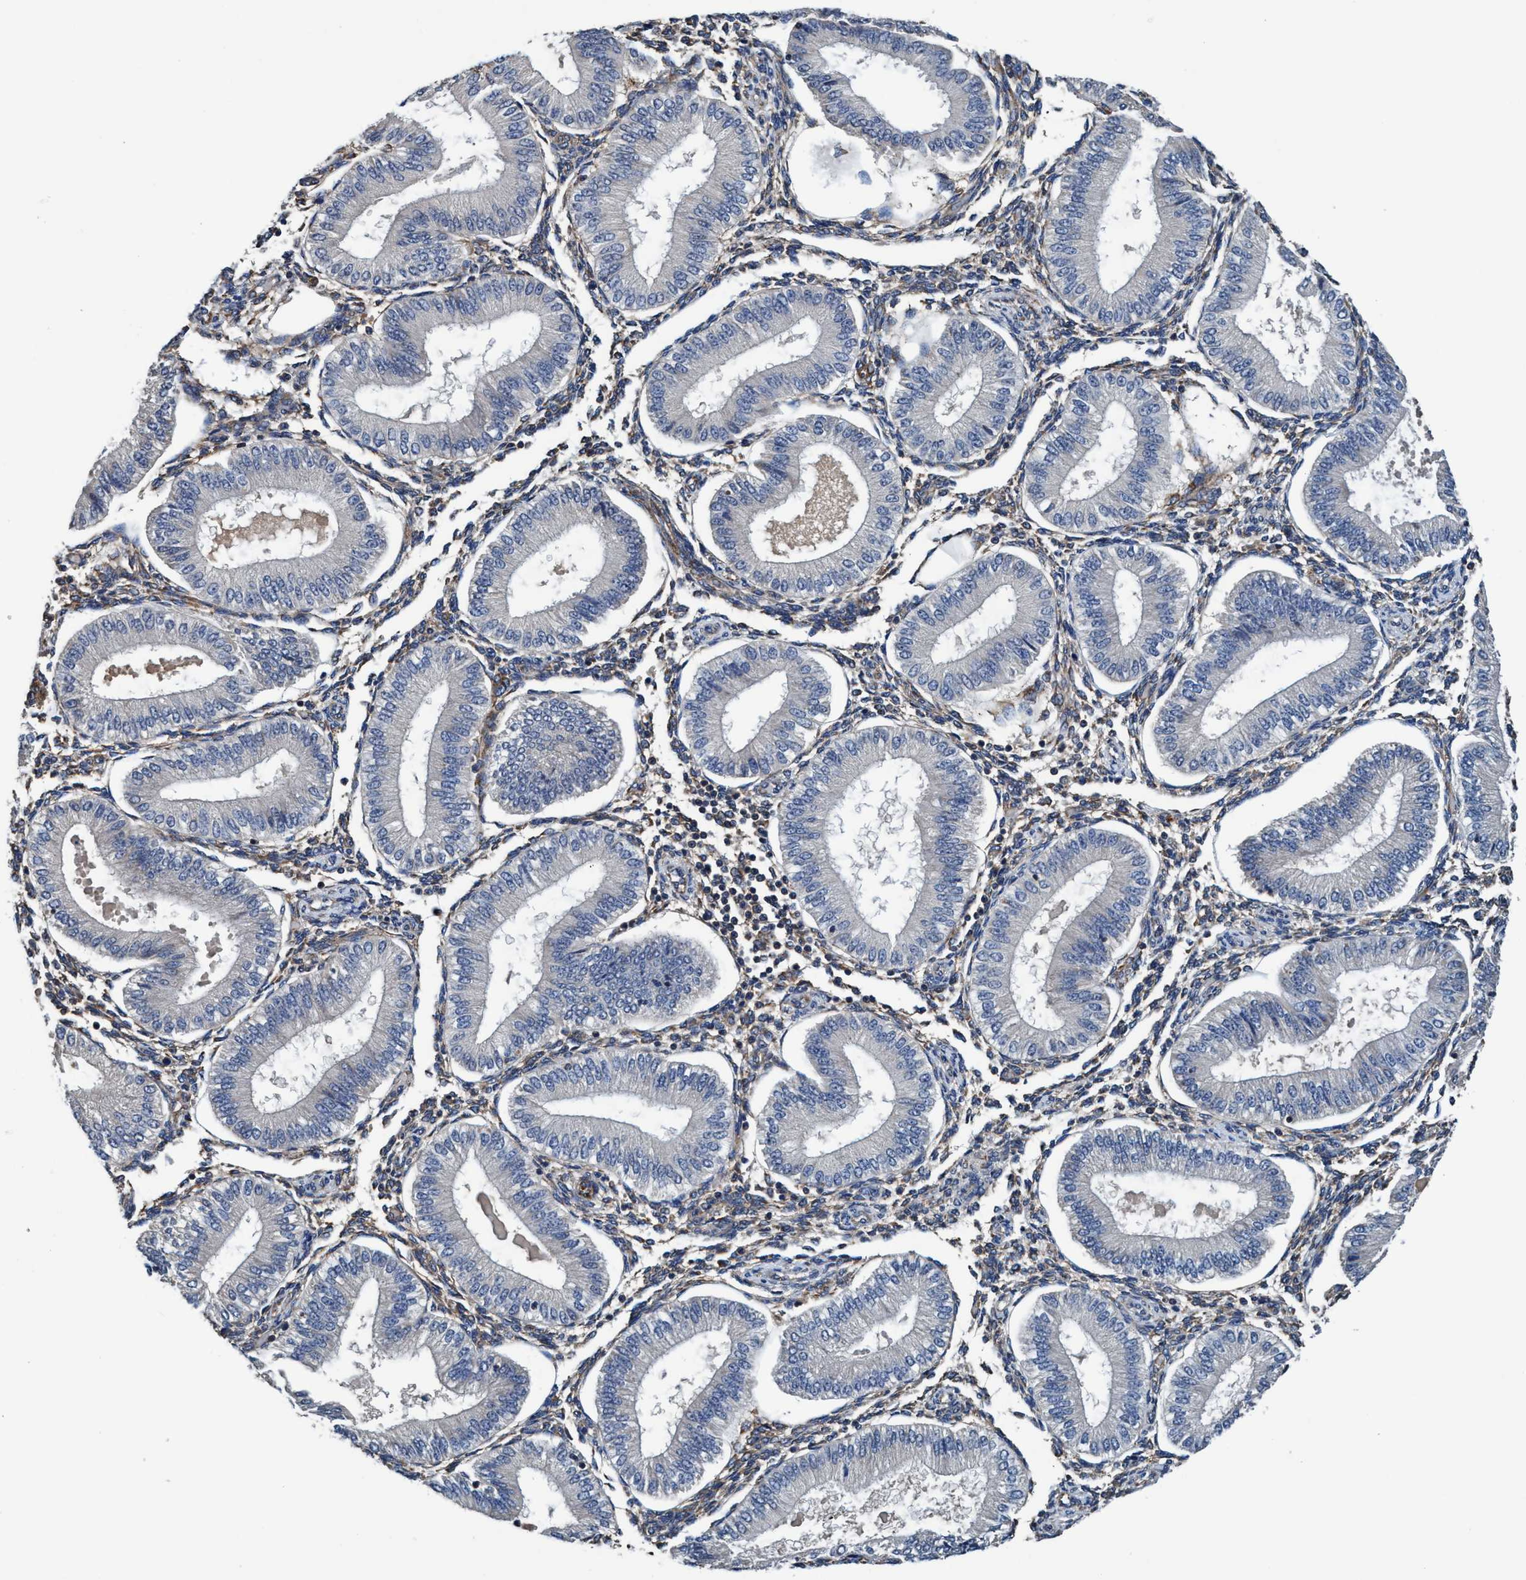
{"staining": {"intensity": "moderate", "quantity": "<25%", "location": "cytoplasmic/membranous"}, "tissue": "endometrium", "cell_type": "Cells in endometrial stroma", "image_type": "normal", "snomed": [{"axis": "morphology", "description": "Normal tissue, NOS"}, {"axis": "topography", "description": "Endometrium"}], "caption": "Moderate cytoplasmic/membranous expression is present in about <25% of cells in endometrial stroma in benign endometrium. The protein is stained brown, and the nuclei are stained in blue (DAB (3,3'-diaminobenzidine) IHC with brightfield microscopy, high magnification).", "gene": "ENDOG", "patient": {"sex": "female", "age": 39}}